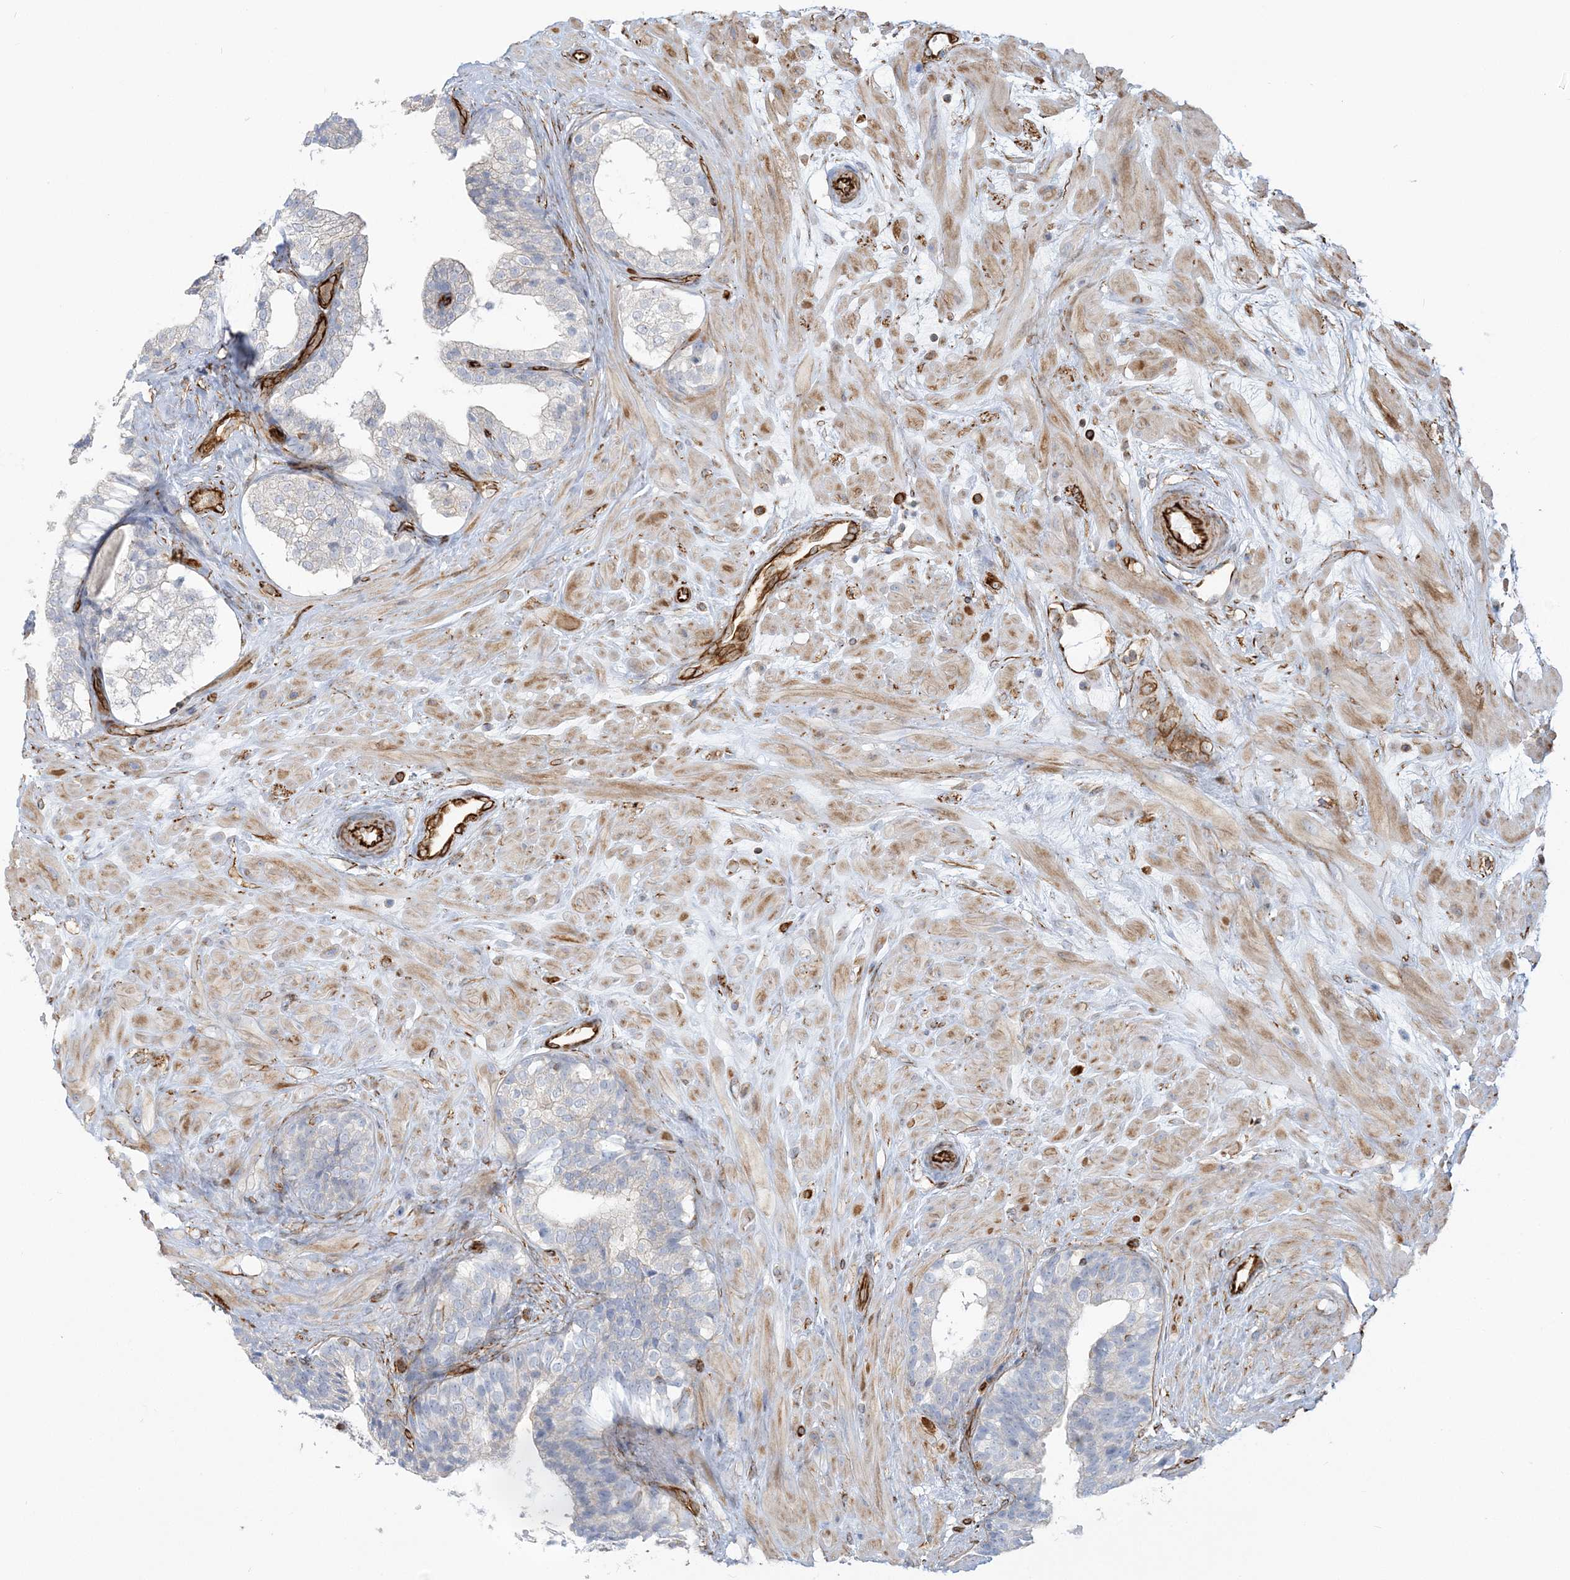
{"staining": {"intensity": "negative", "quantity": "none", "location": "none"}, "tissue": "prostate cancer", "cell_type": "Tumor cells", "image_type": "cancer", "snomed": [{"axis": "morphology", "description": "Adenocarcinoma, High grade"}, {"axis": "topography", "description": "Prostate"}], "caption": "A photomicrograph of human prostate high-grade adenocarcinoma is negative for staining in tumor cells.", "gene": "SCLT1", "patient": {"sex": "male", "age": 56}}